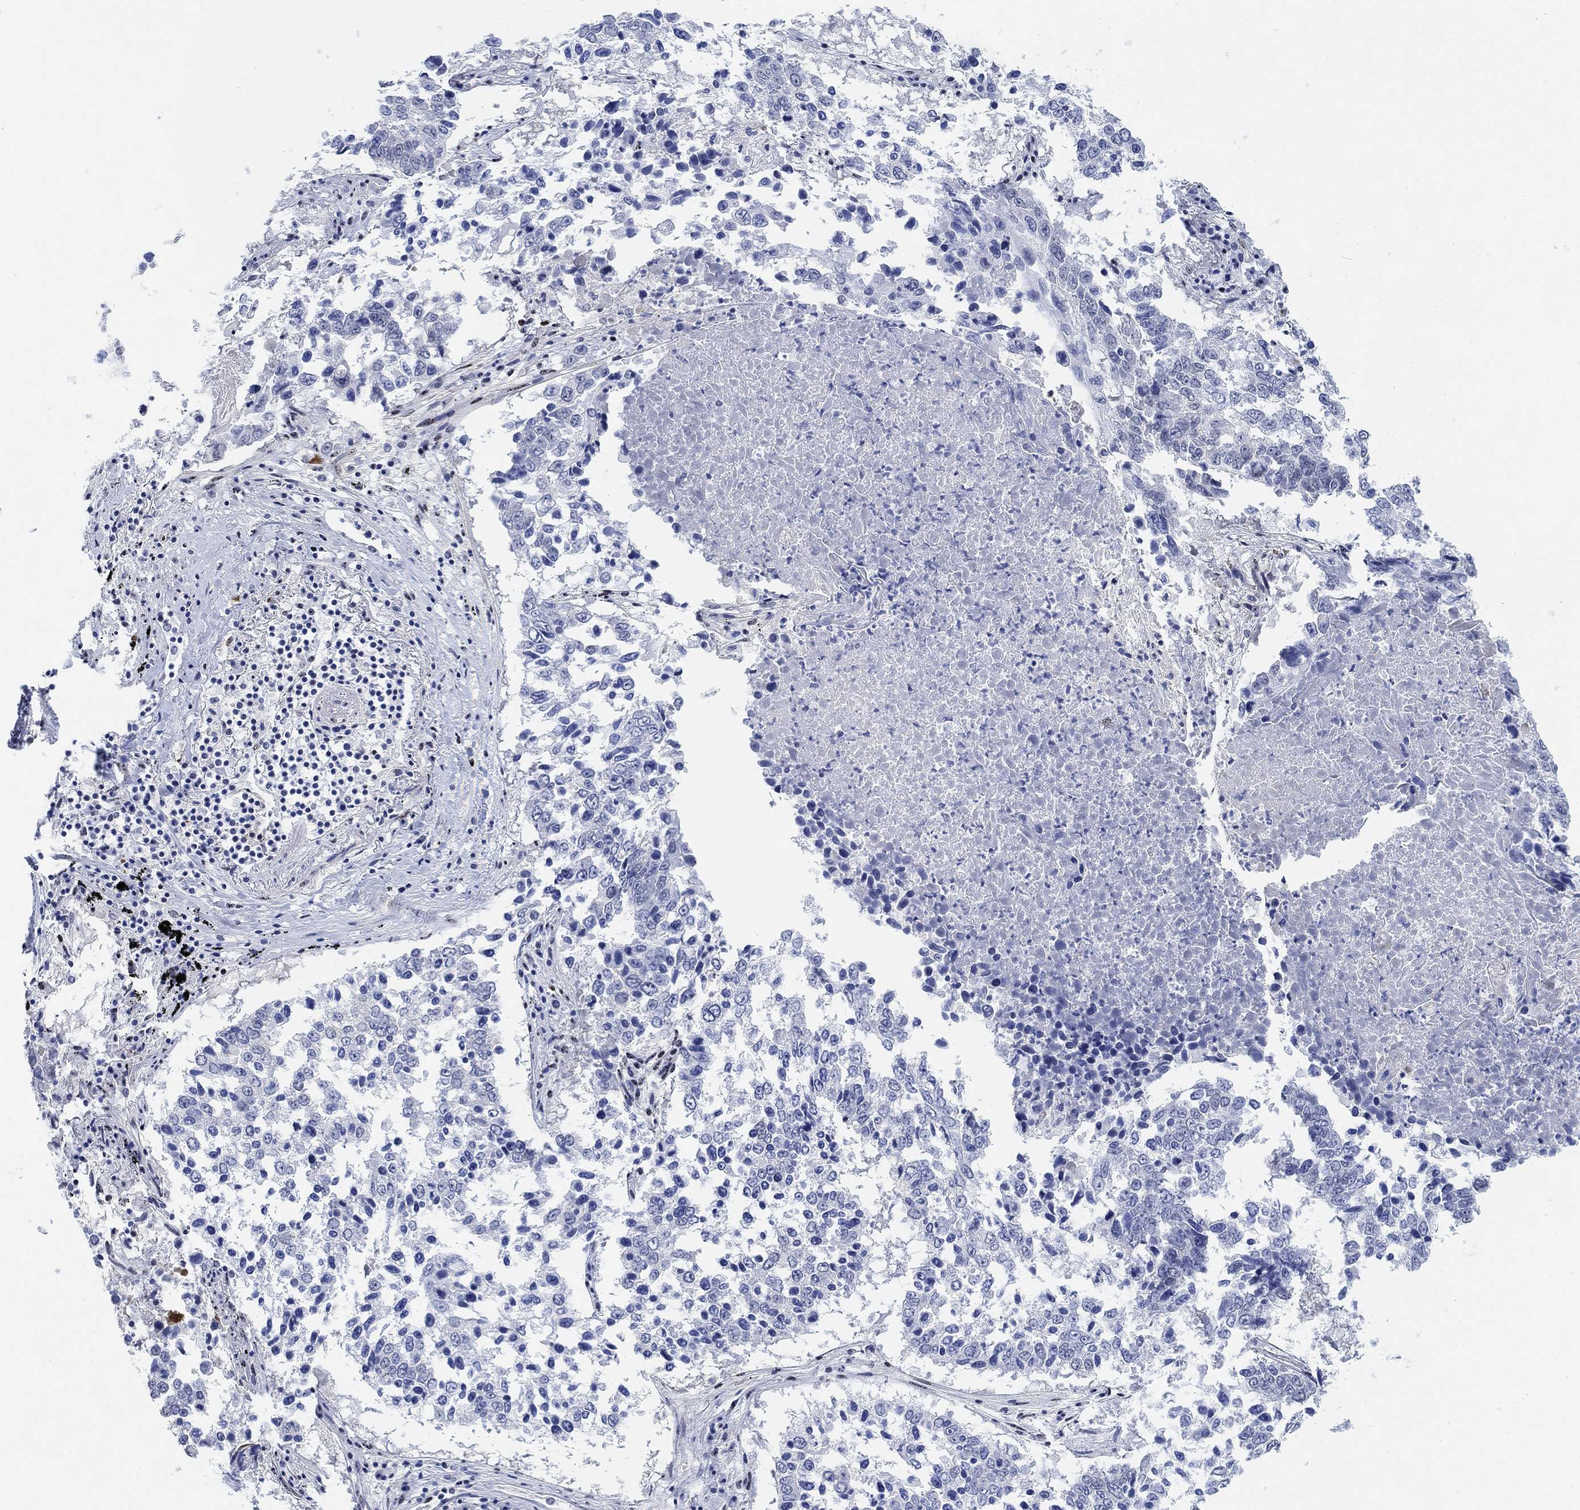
{"staining": {"intensity": "negative", "quantity": "none", "location": "none"}, "tissue": "lung cancer", "cell_type": "Tumor cells", "image_type": "cancer", "snomed": [{"axis": "morphology", "description": "Squamous cell carcinoma, NOS"}, {"axis": "topography", "description": "Lung"}], "caption": "High magnification brightfield microscopy of lung squamous cell carcinoma stained with DAB (brown) and counterstained with hematoxylin (blue): tumor cells show no significant expression.", "gene": "PAX6", "patient": {"sex": "male", "age": 82}}